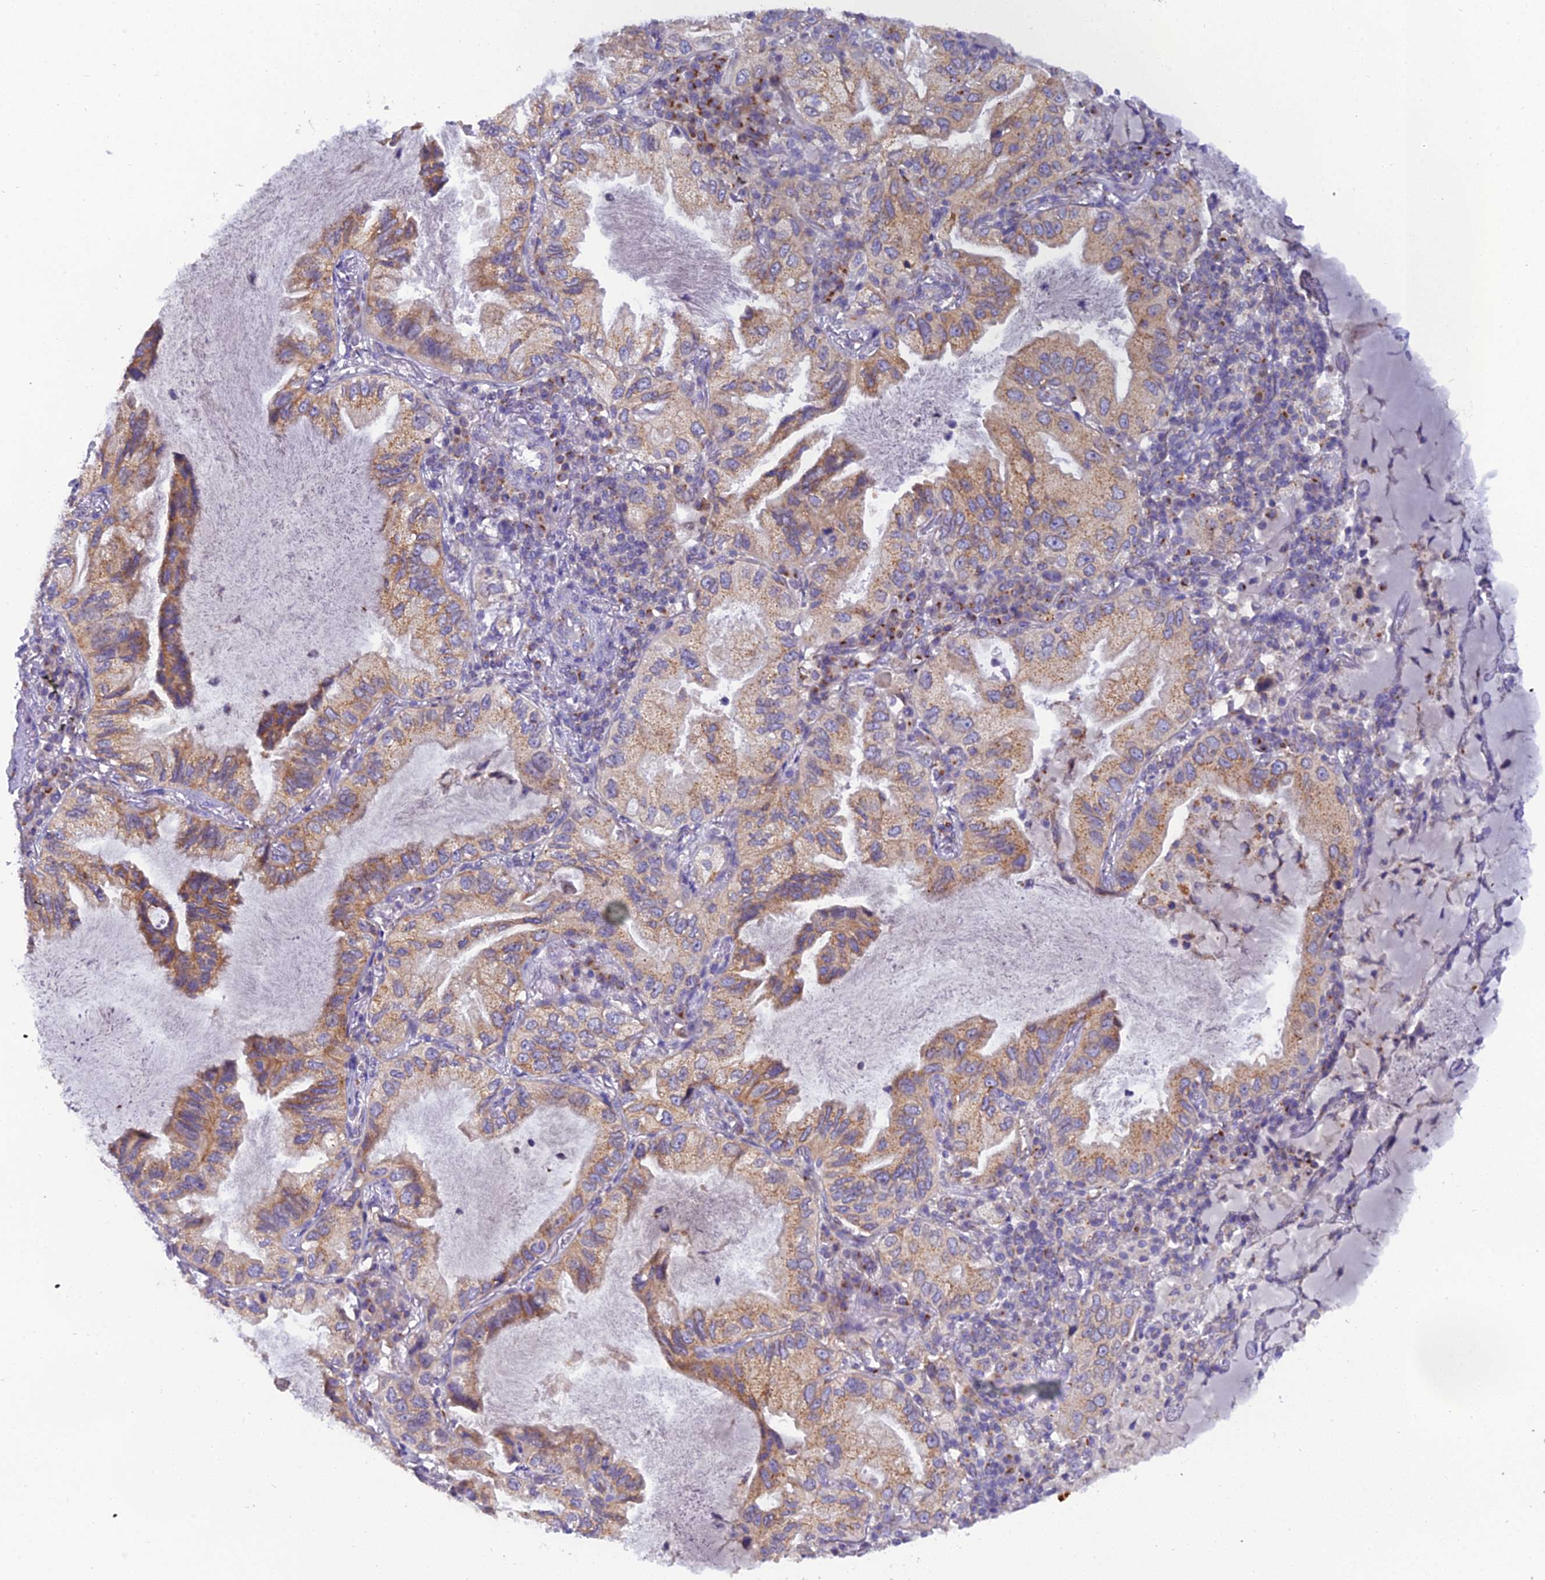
{"staining": {"intensity": "moderate", "quantity": "25%-75%", "location": "cytoplasmic/membranous"}, "tissue": "lung cancer", "cell_type": "Tumor cells", "image_type": "cancer", "snomed": [{"axis": "morphology", "description": "Adenocarcinoma, NOS"}, {"axis": "topography", "description": "Lung"}], "caption": "Human lung cancer stained with a protein marker shows moderate staining in tumor cells.", "gene": "GOLPH3", "patient": {"sex": "female", "age": 69}}